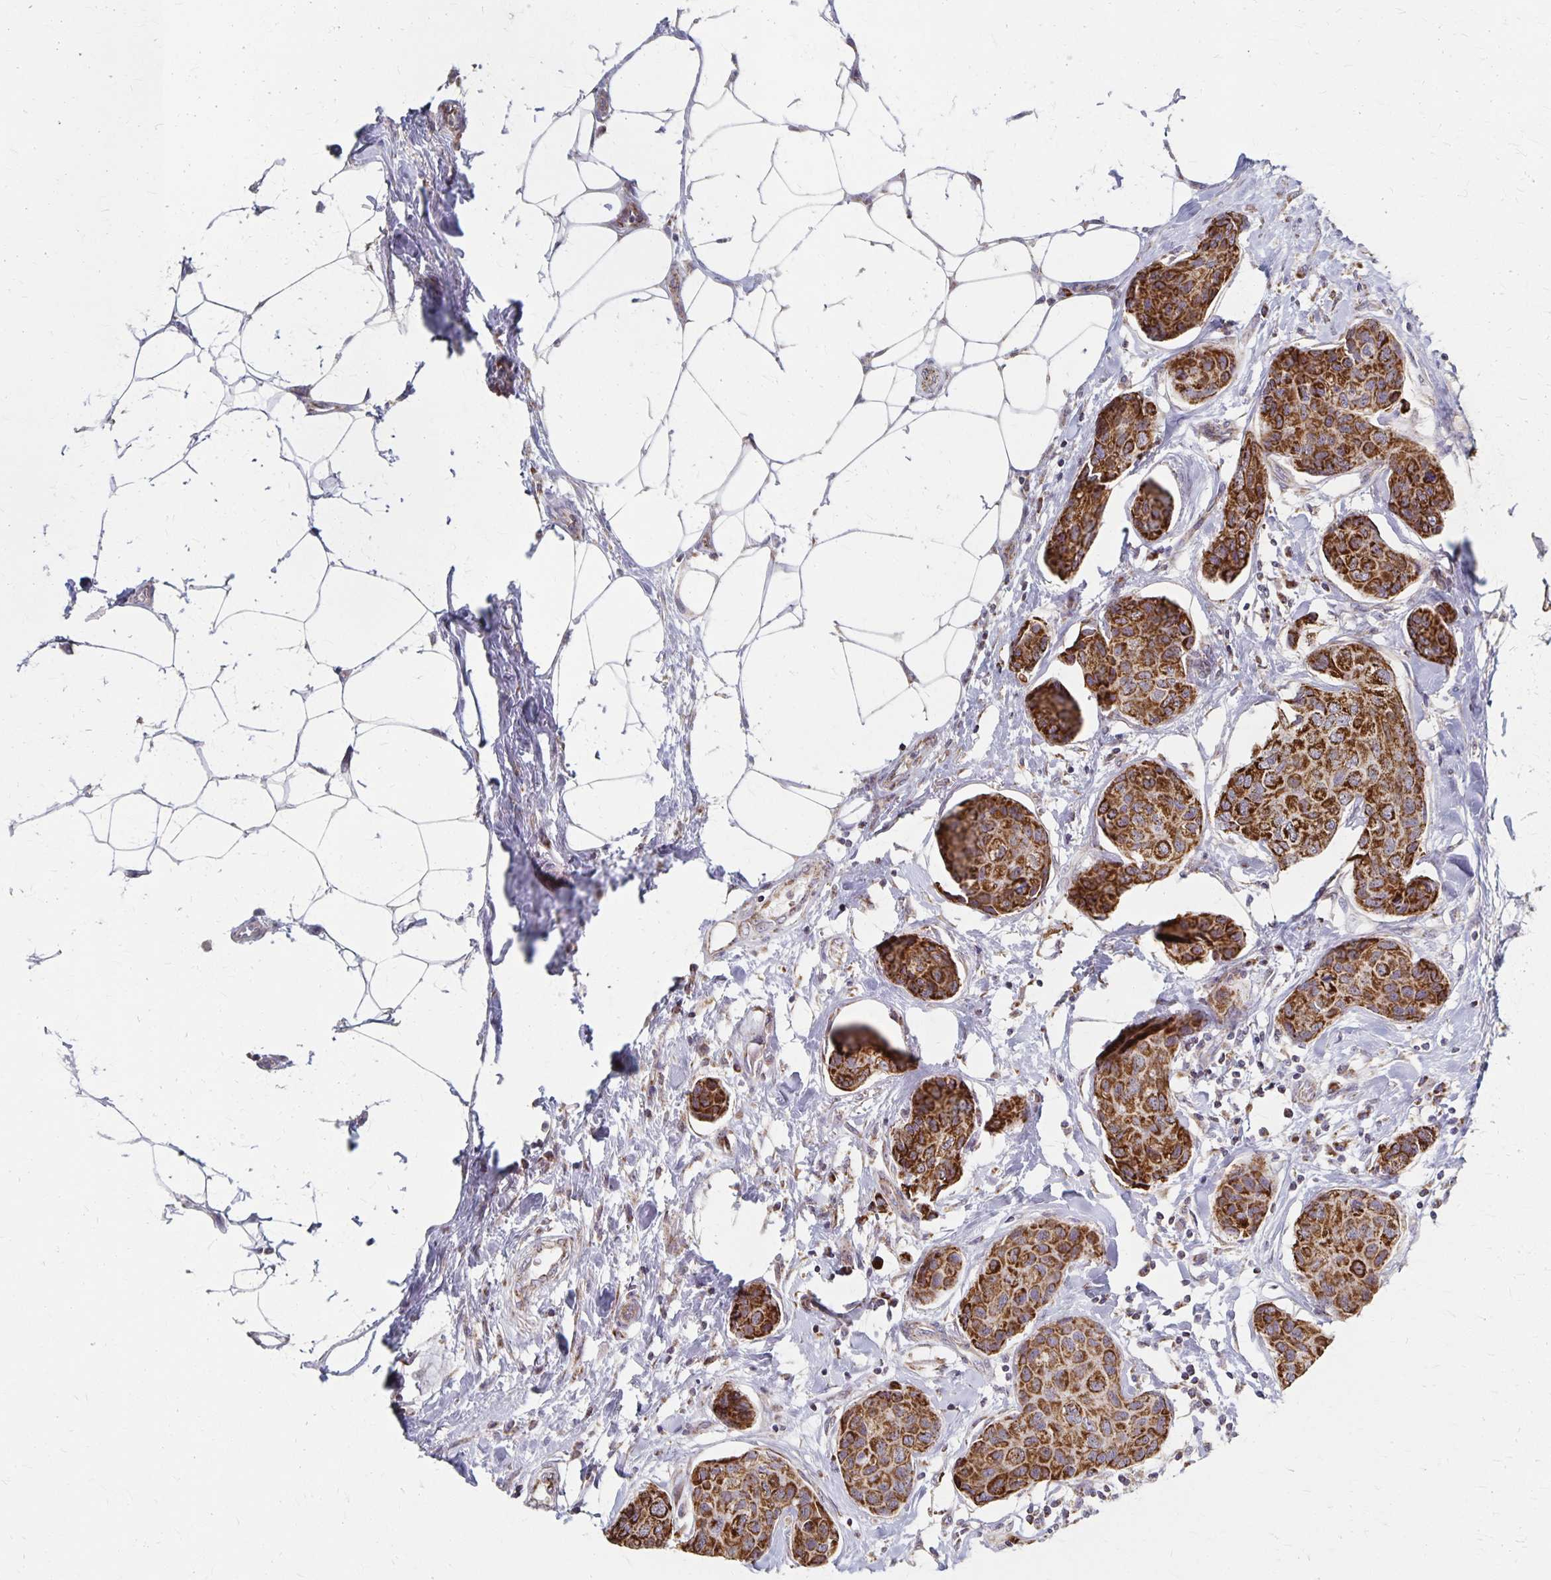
{"staining": {"intensity": "strong", "quantity": ">75%", "location": "cytoplasmic/membranous"}, "tissue": "breast cancer", "cell_type": "Tumor cells", "image_type": "cancer", "snomed": [{"axis": "morphology", "description": "Duct carcinoma"}, {"axis": "topography", "description": "Breast"}], "caption": "An immunohistochemistry (IHC) photomicrograph of neoplastic tissue is shown. Protein staining in brown labels strong cytoplasmic/membranous positivity in breast intraductal carcinoma within tumor cells.", "gene": "DYRK4", "patient": {"sex": "female", "age": 80}}